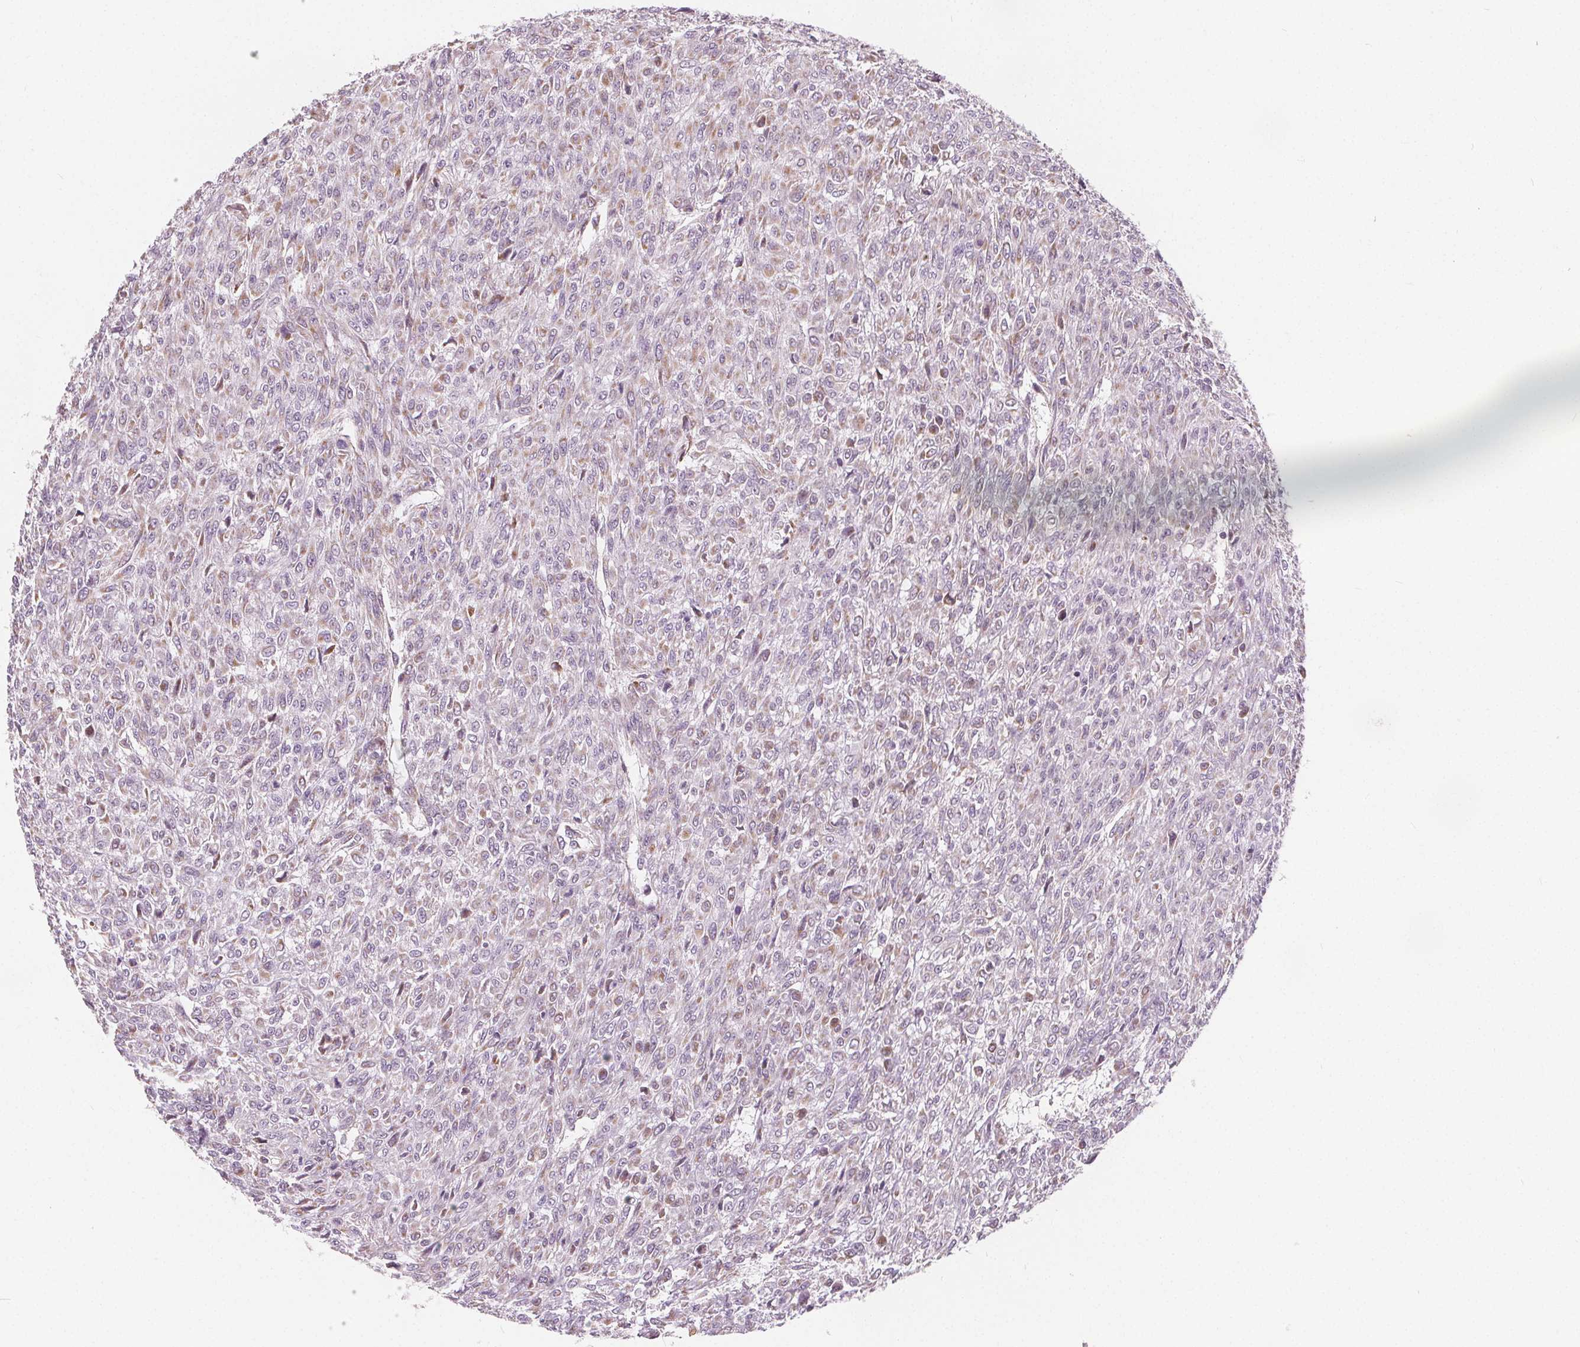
{"staining": {"intensity": "negative", "quantity": "none", "location": "none"}, "tissue": "renal cancer", "cell_type": "Tumor cells", "image_type": "cancer", "snomed": [{"axis": "morphology", "description": "Adenocarcinoma, NOS"}, {"axis": "topography", "description": "Kidney"}], "caption": "High power microscopy histopathology image of an immunohistochemistry (IHC) histopathology image of renal cancer (adenocarcinoma), revealing no significant staining in tumor cells.", "gene": "NUP210L", "patient": {"sex": "male", "age": 58}}